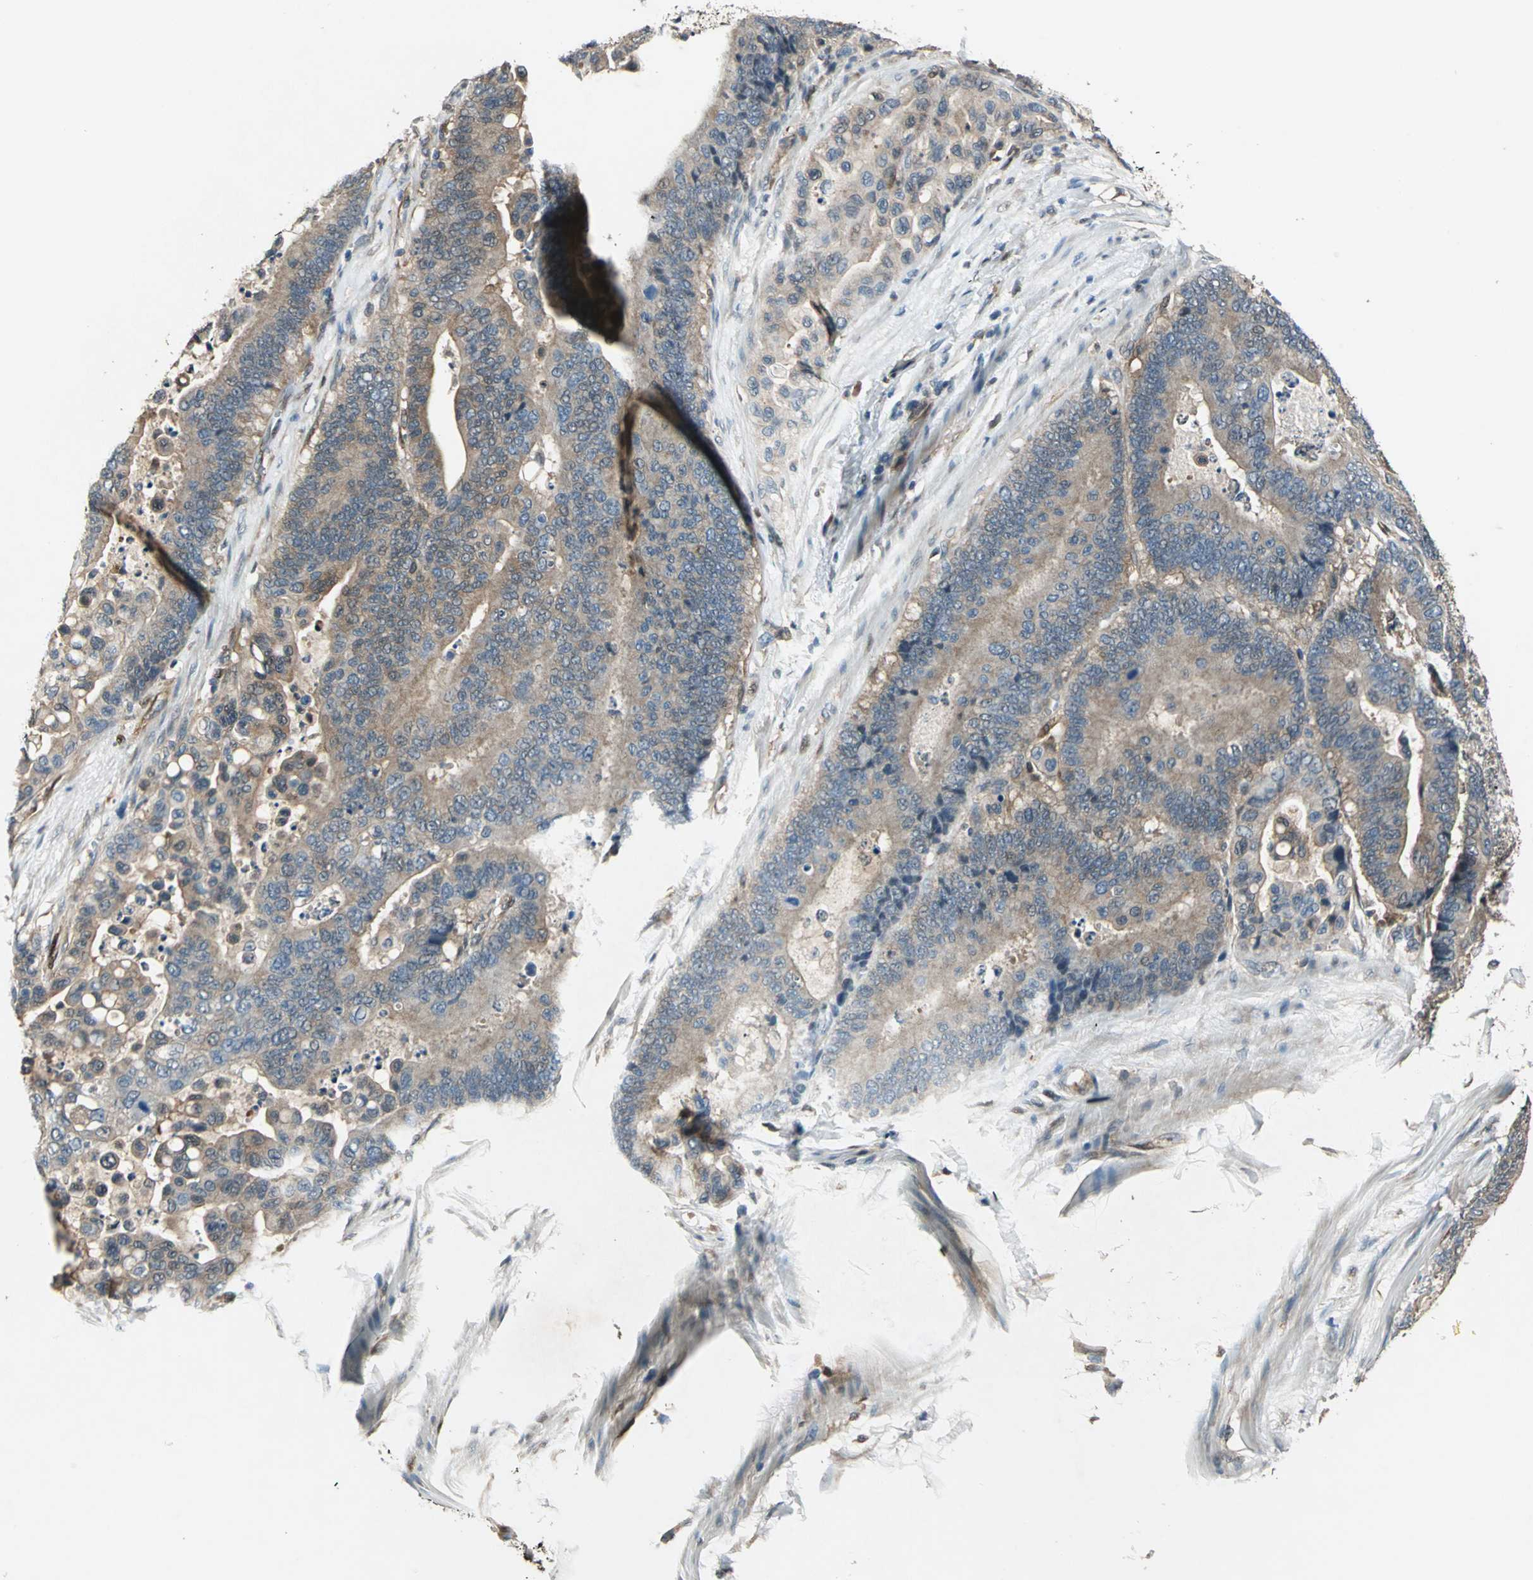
{"staining": {"intensity": "weak", "quantity": ">75%", "location": "cytoplasmic/membranous"}, "tissue": "colorectal cancer", "cell_type": "Tumor cells", "image_type": "cancer", "snomed": [{"axis": "morphology", "description": "Normal tissue, NOS"}, {"axis": "morphology", "description": "Adenocarcinoma, NOS"}, {"axis": "topography", "description": "Colon"}], "caption": "There is low levels of weak cytoplasmic/membranous expression in tumor cells of colorectal cancer (adenocarcinoma), as demonstrated by immunohistochemical staining (brown color).", "gene": "RRM2B", "patient": {"sex": "male", "age": 82}}